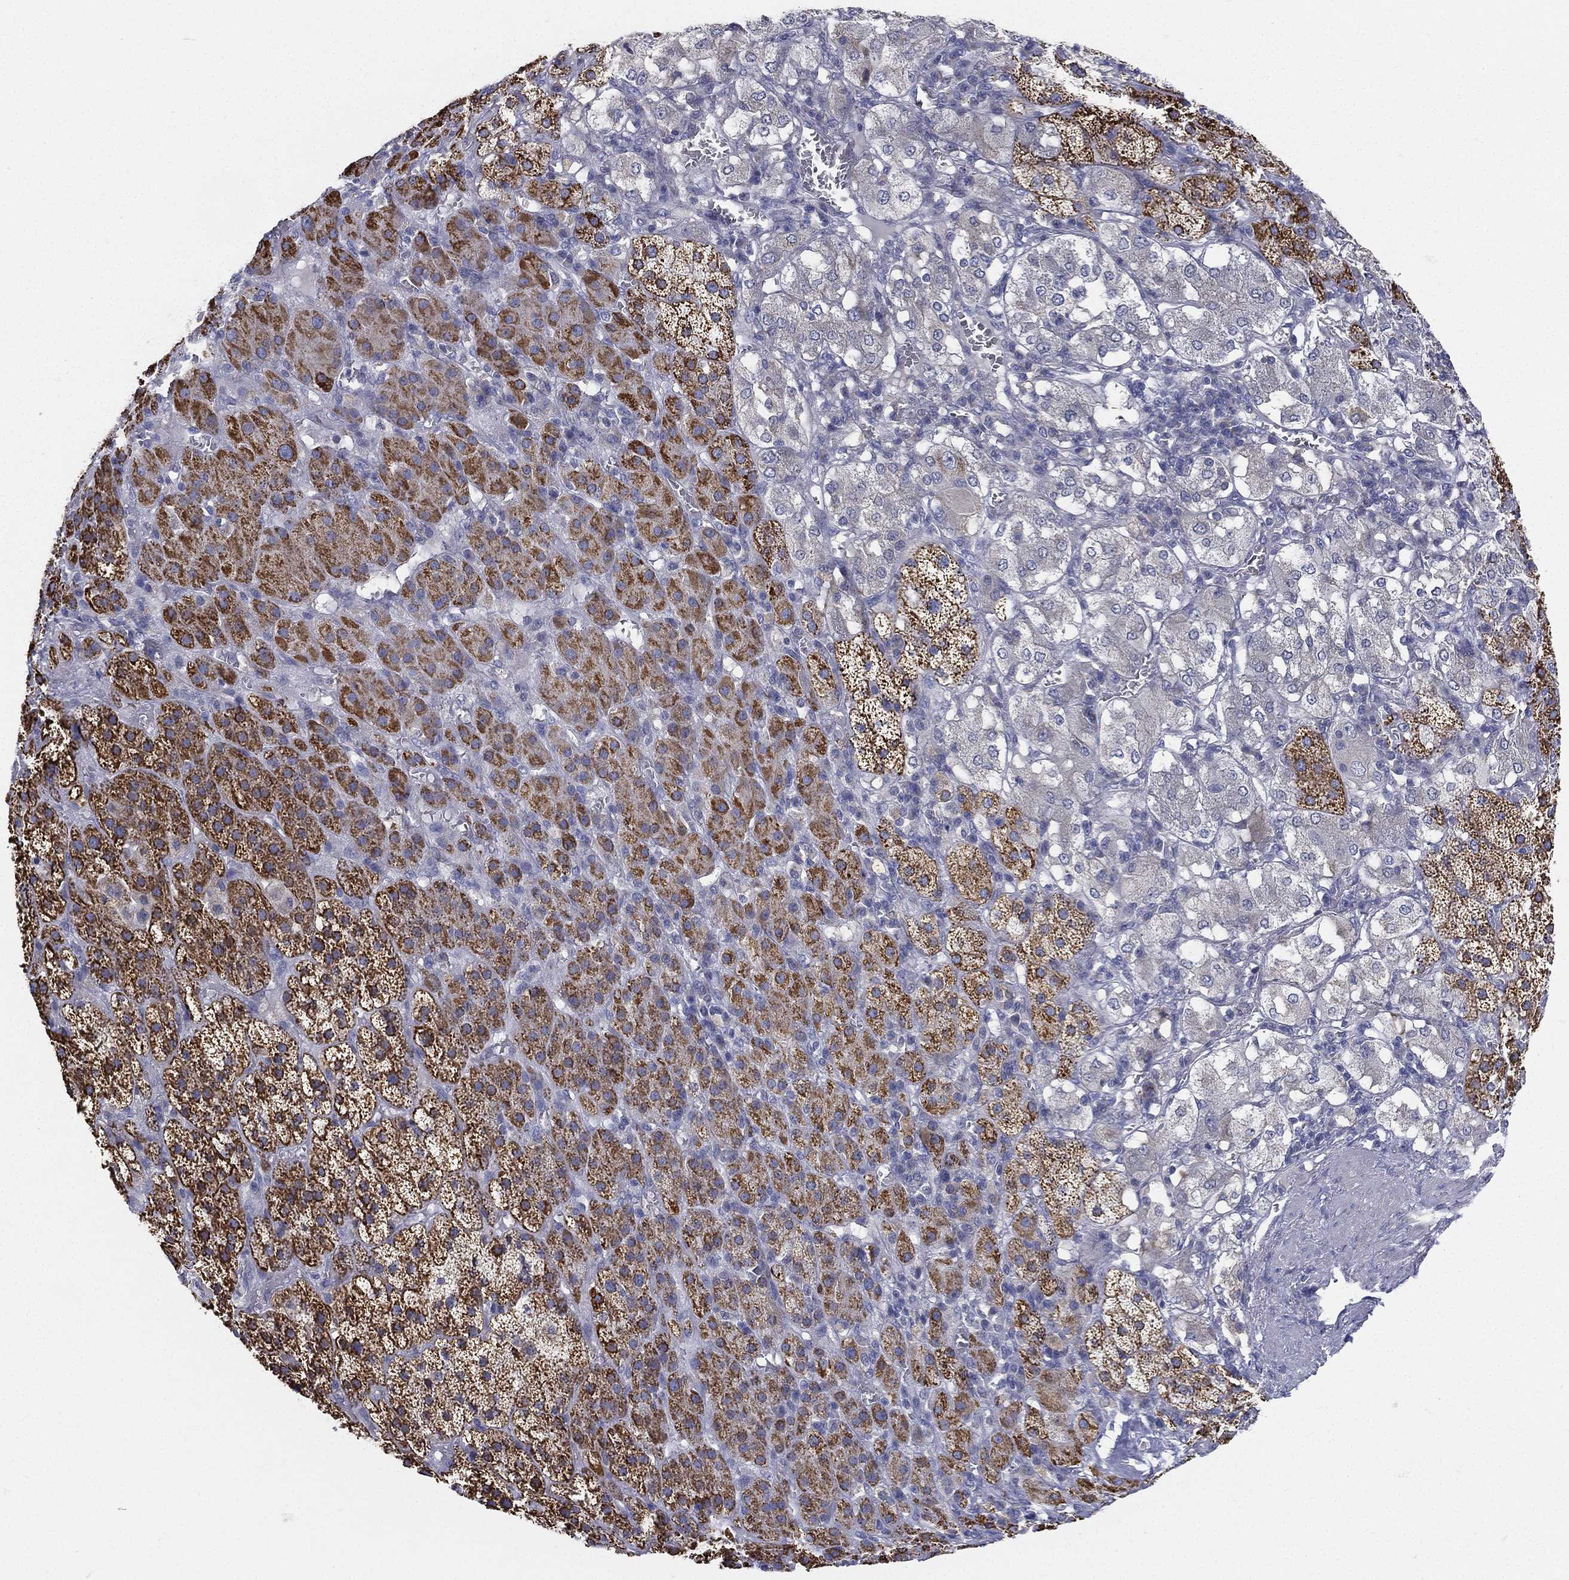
{"staining": {"intensity": "strong", "quantity": "25%-75%", "location": "cytoplasmic/membranous"}, "tissue": "adrenal gland", "cell_type": "Glandular cells", "image_type": "normal", "snomed": [{"axis": "morphology", "description": "Normal tissue, NOS"}, {"axis": "topography", "description": "Adrenal gland"}], "caption": "Immunohistochemical staining of unremarkable adrenal gland shows strong cytoplasmic/membranous protein positivity in approximately 25%-75% of glandular cells.", "gene": "PWWP3A", "patient": {"sex": "male", "age": 70}}